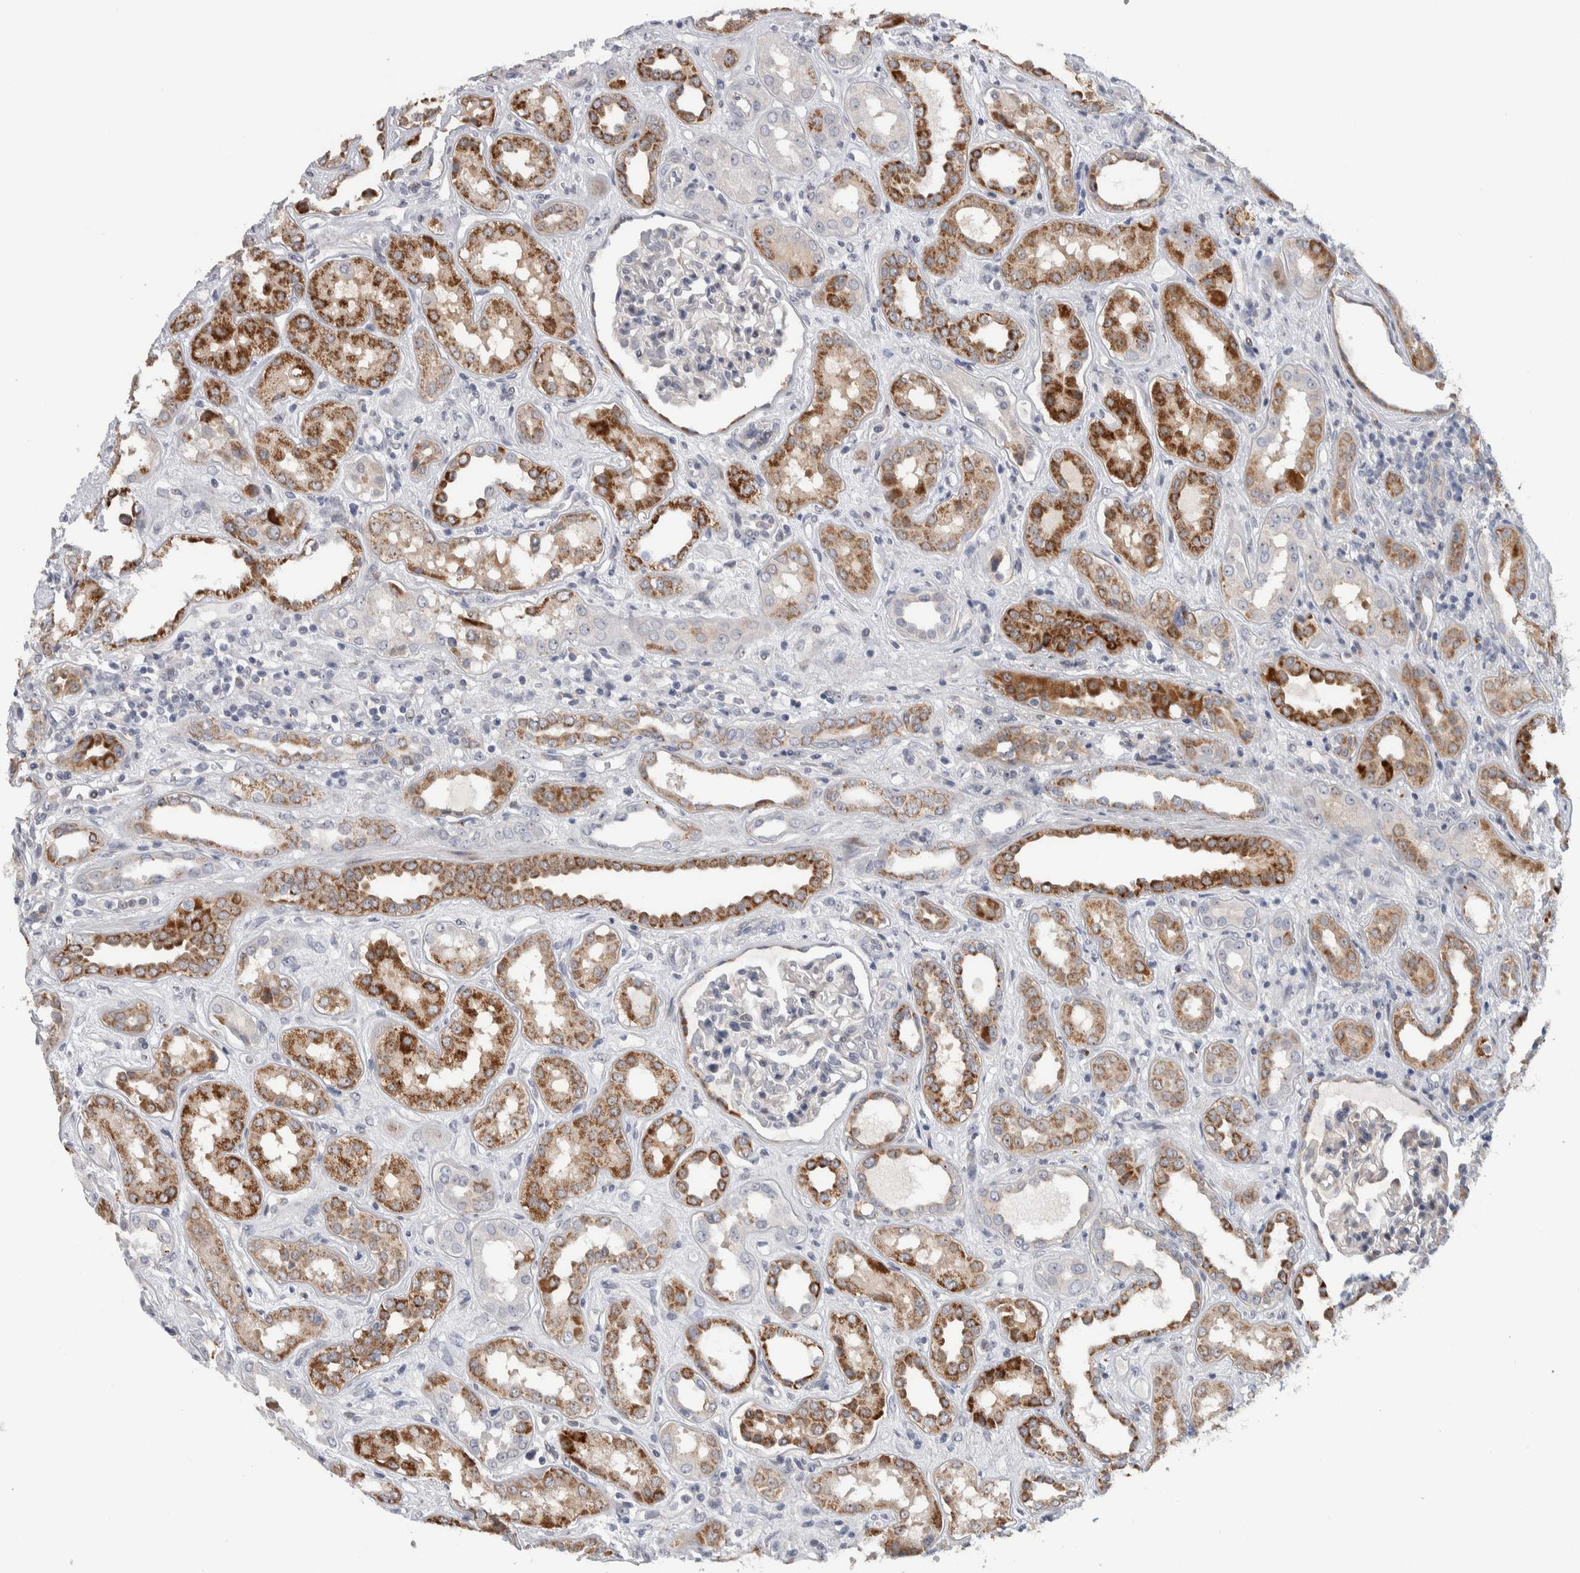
{"staining": {"intensity": "weak", "quantity": "<25%", "location": "cytoplasmic/membranous"}, "tissue": "kidney", "cell_type": "Cells in glomeruli", "image_type": "normal", "snomed": [{"axis": "morphology", "description": "Normal tissue, NOS"}, {"axis": "topography", "description": "Kidney"}], "caption": "IHC micrograph of benign kidney: human kidney stained with DAB (3,3'-diaminobenzidine) reveals no significant protein positivity in cells in glomeruli. (IHC, brightfield microscopy, high magnification).", "gene": "PRRG4", "patient": {"sex": "male", "age": 59}}